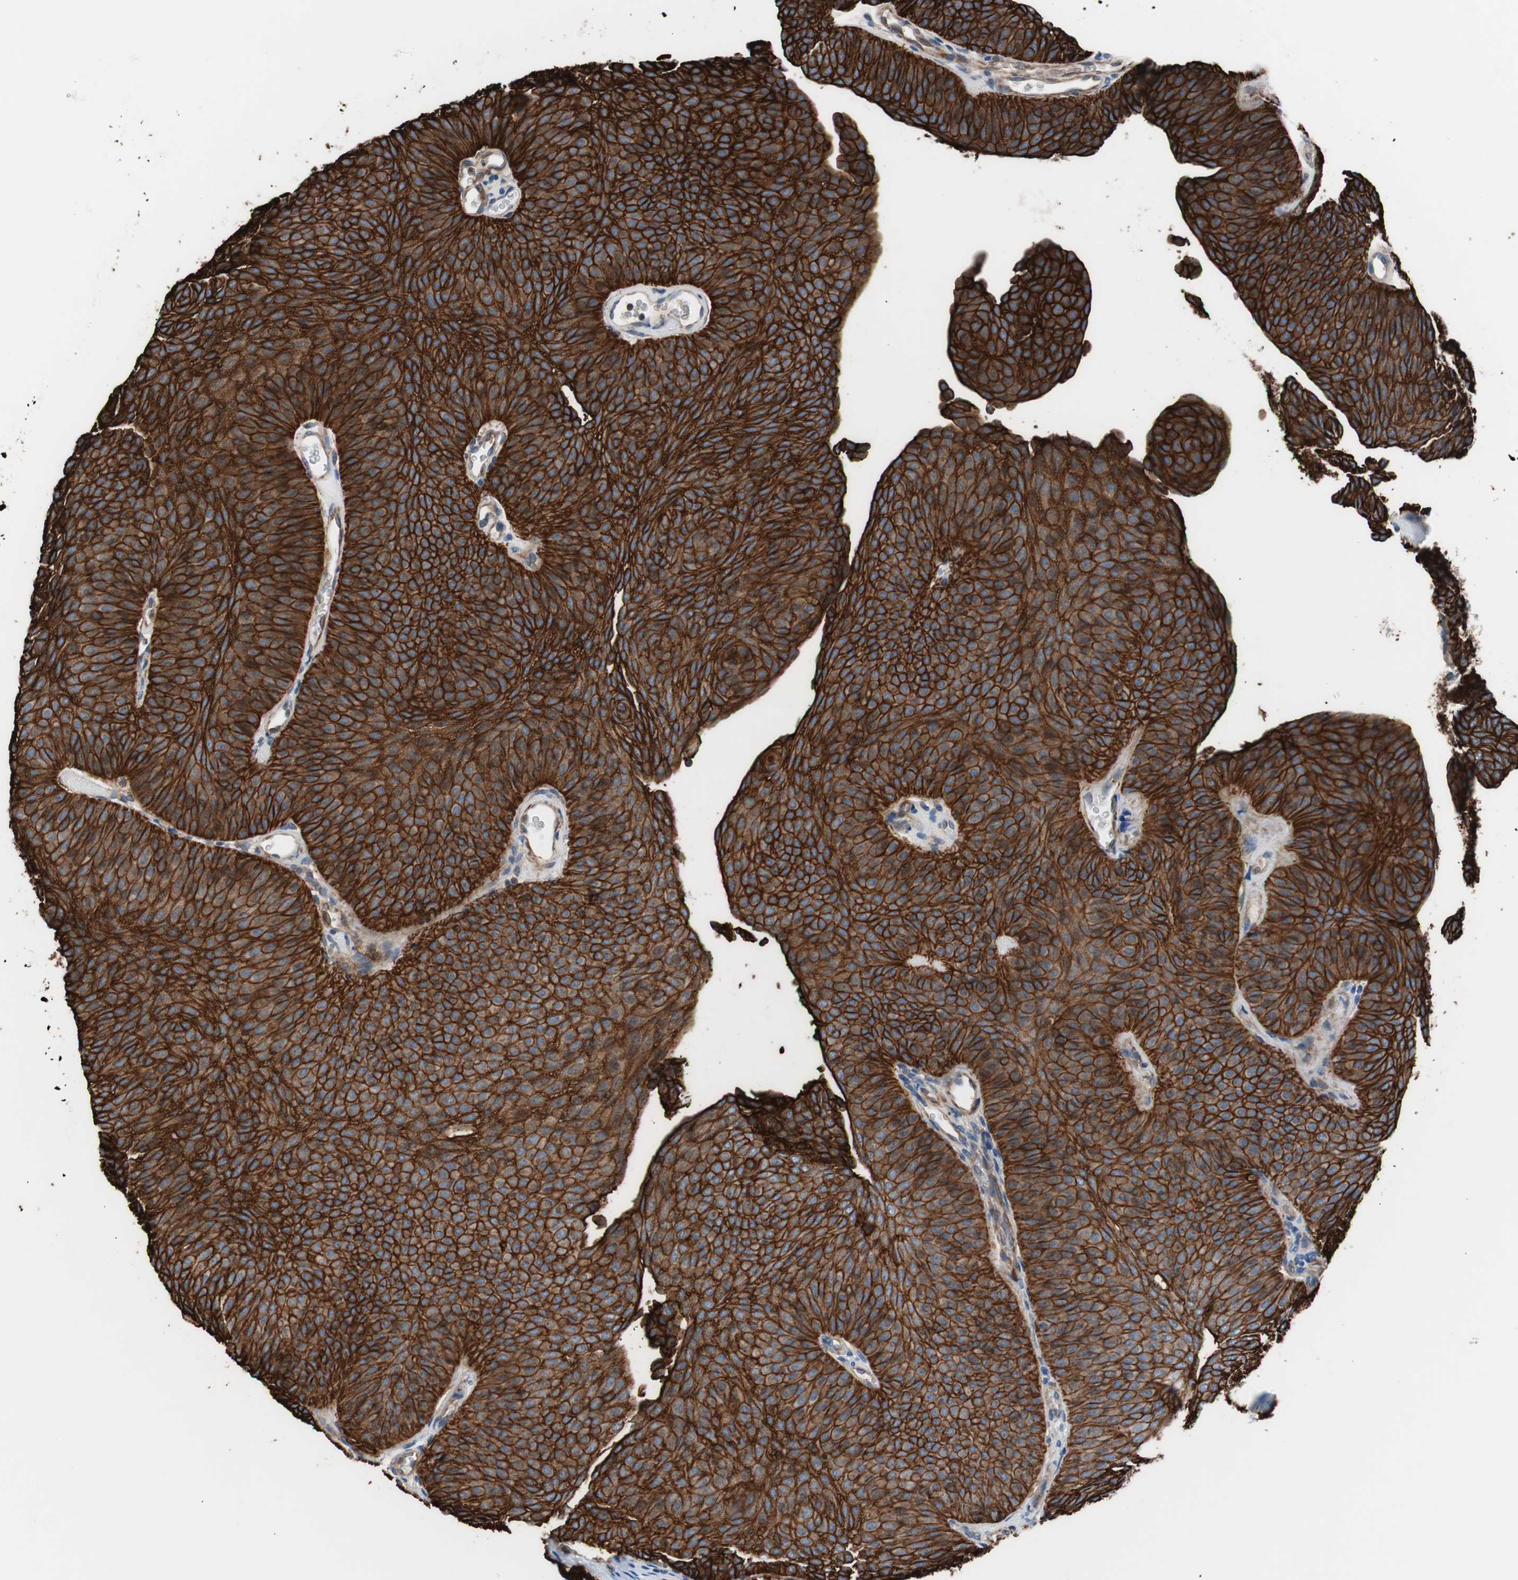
{"staining": {"intensity": "strong", "quantity": ">75%", "location": "cytoplasmic/membranous"}, "tissue": "urothelial cancer", "cell_type": "Tumor cells", "image_type": "cancer", "snomed": [{"axis": "morphology", "description": "Urothelial carcinoma, Low grade"}, {"axis": "topography", "description": "Urinary bladder"}], "caption": "High-power microscopy captured an immunohistochemistry (IHC) histopathology image of urothelial carcinoma (low-grade), revealing strong cytoplasmic/membranous expression in about >75% of tumor cells.", "gene": "GPR160", "patient": {"sex": "female", "age": 60}}